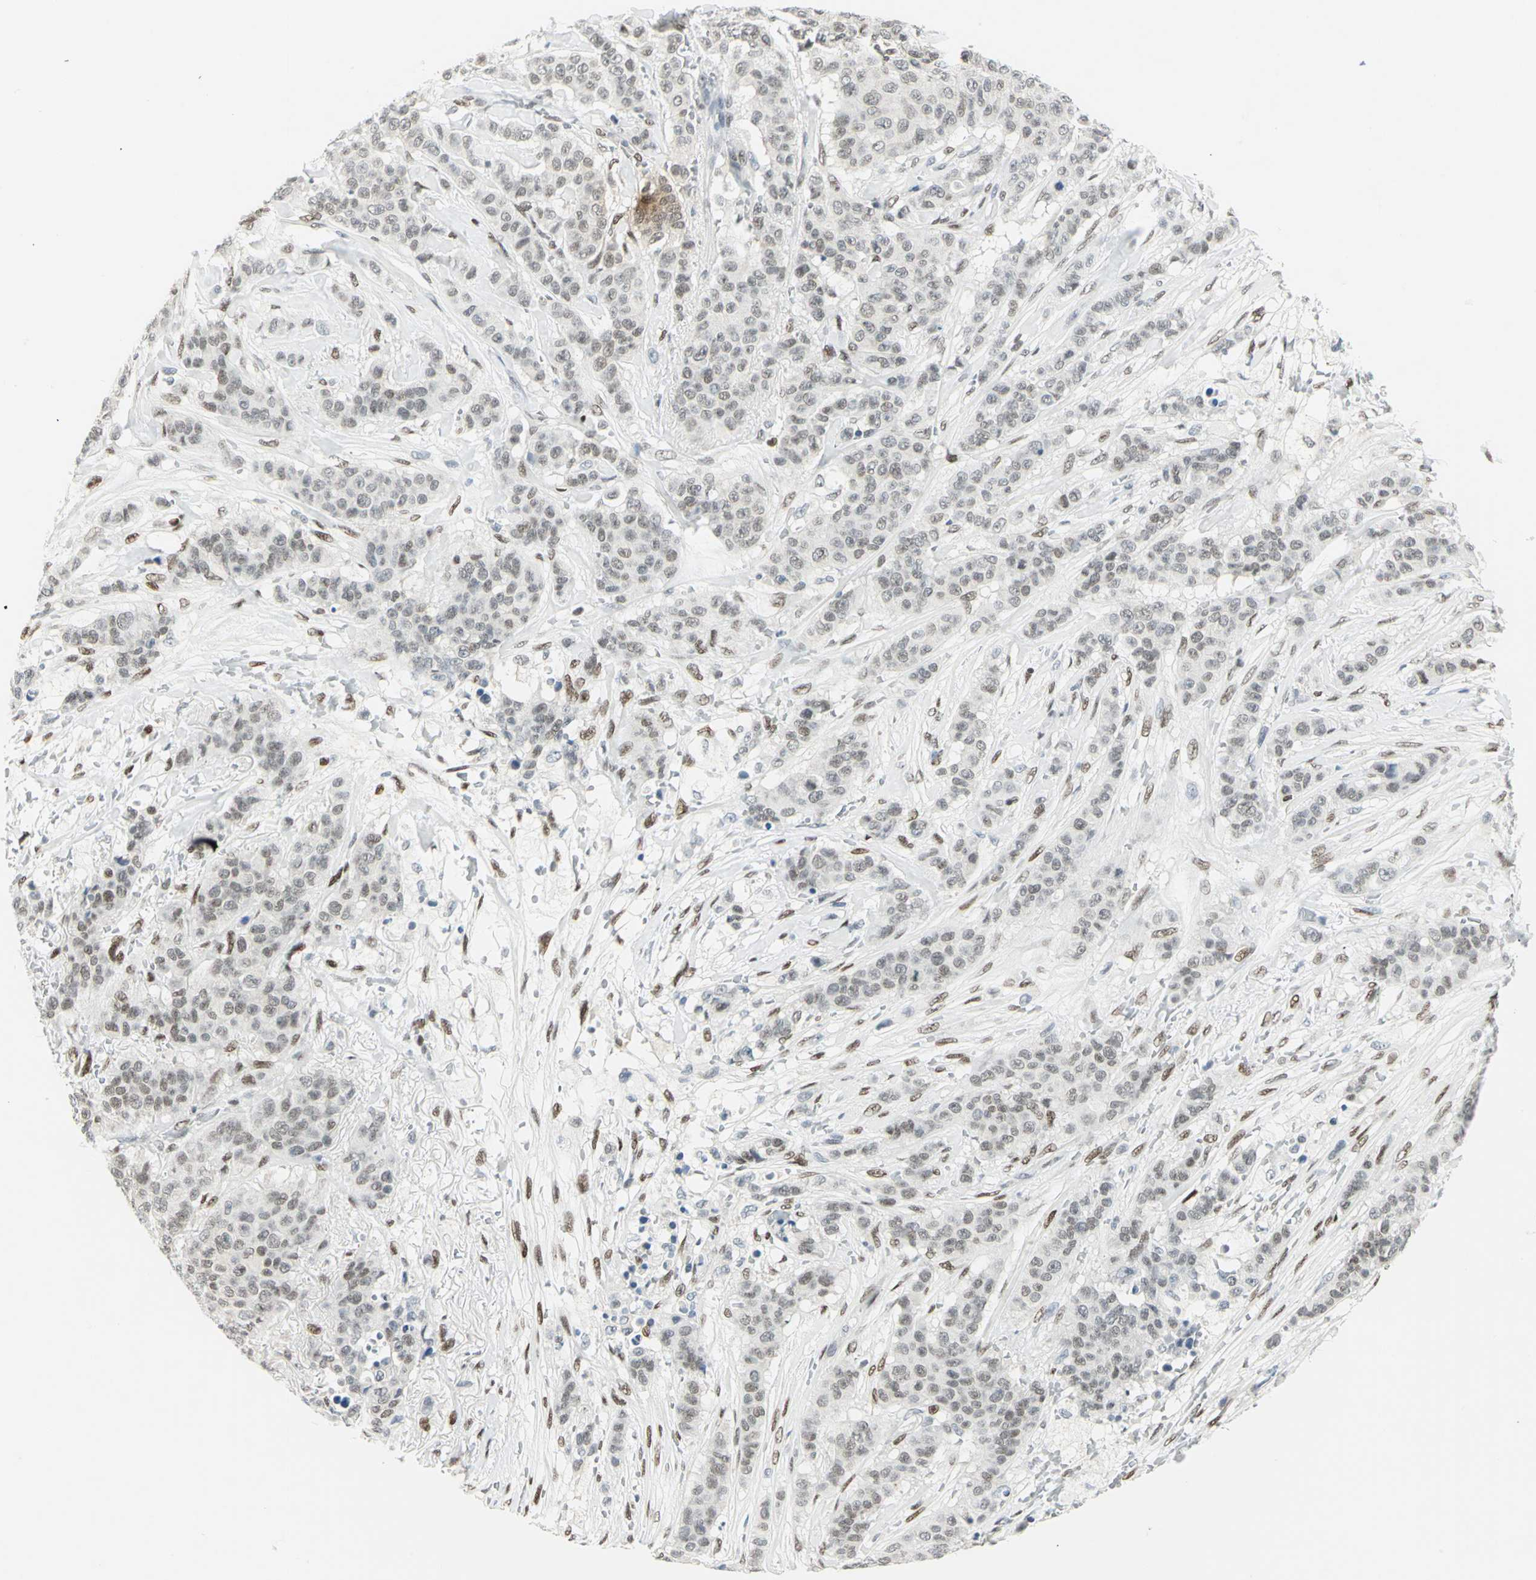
{"staining": {"intensity": "weak", "quantity": ">75%", "location": "nuclear"}, "tissue": "breast cancer", "cell_type": "Tumor cells", "image_type": "cancer", "snomed": [{"axis": "morphology", "description": "Duct carcinoma"}, {"axis": "topography", "description": "Breast"}], "caption": "Immunohistochemical staining of human breast cancer (intraductal carcinoma) displays weak nuclear protein positivity in about >75% of tumor cells.", "gene": "MEIS2", "patient": {"sex": "female", "age": 40}}